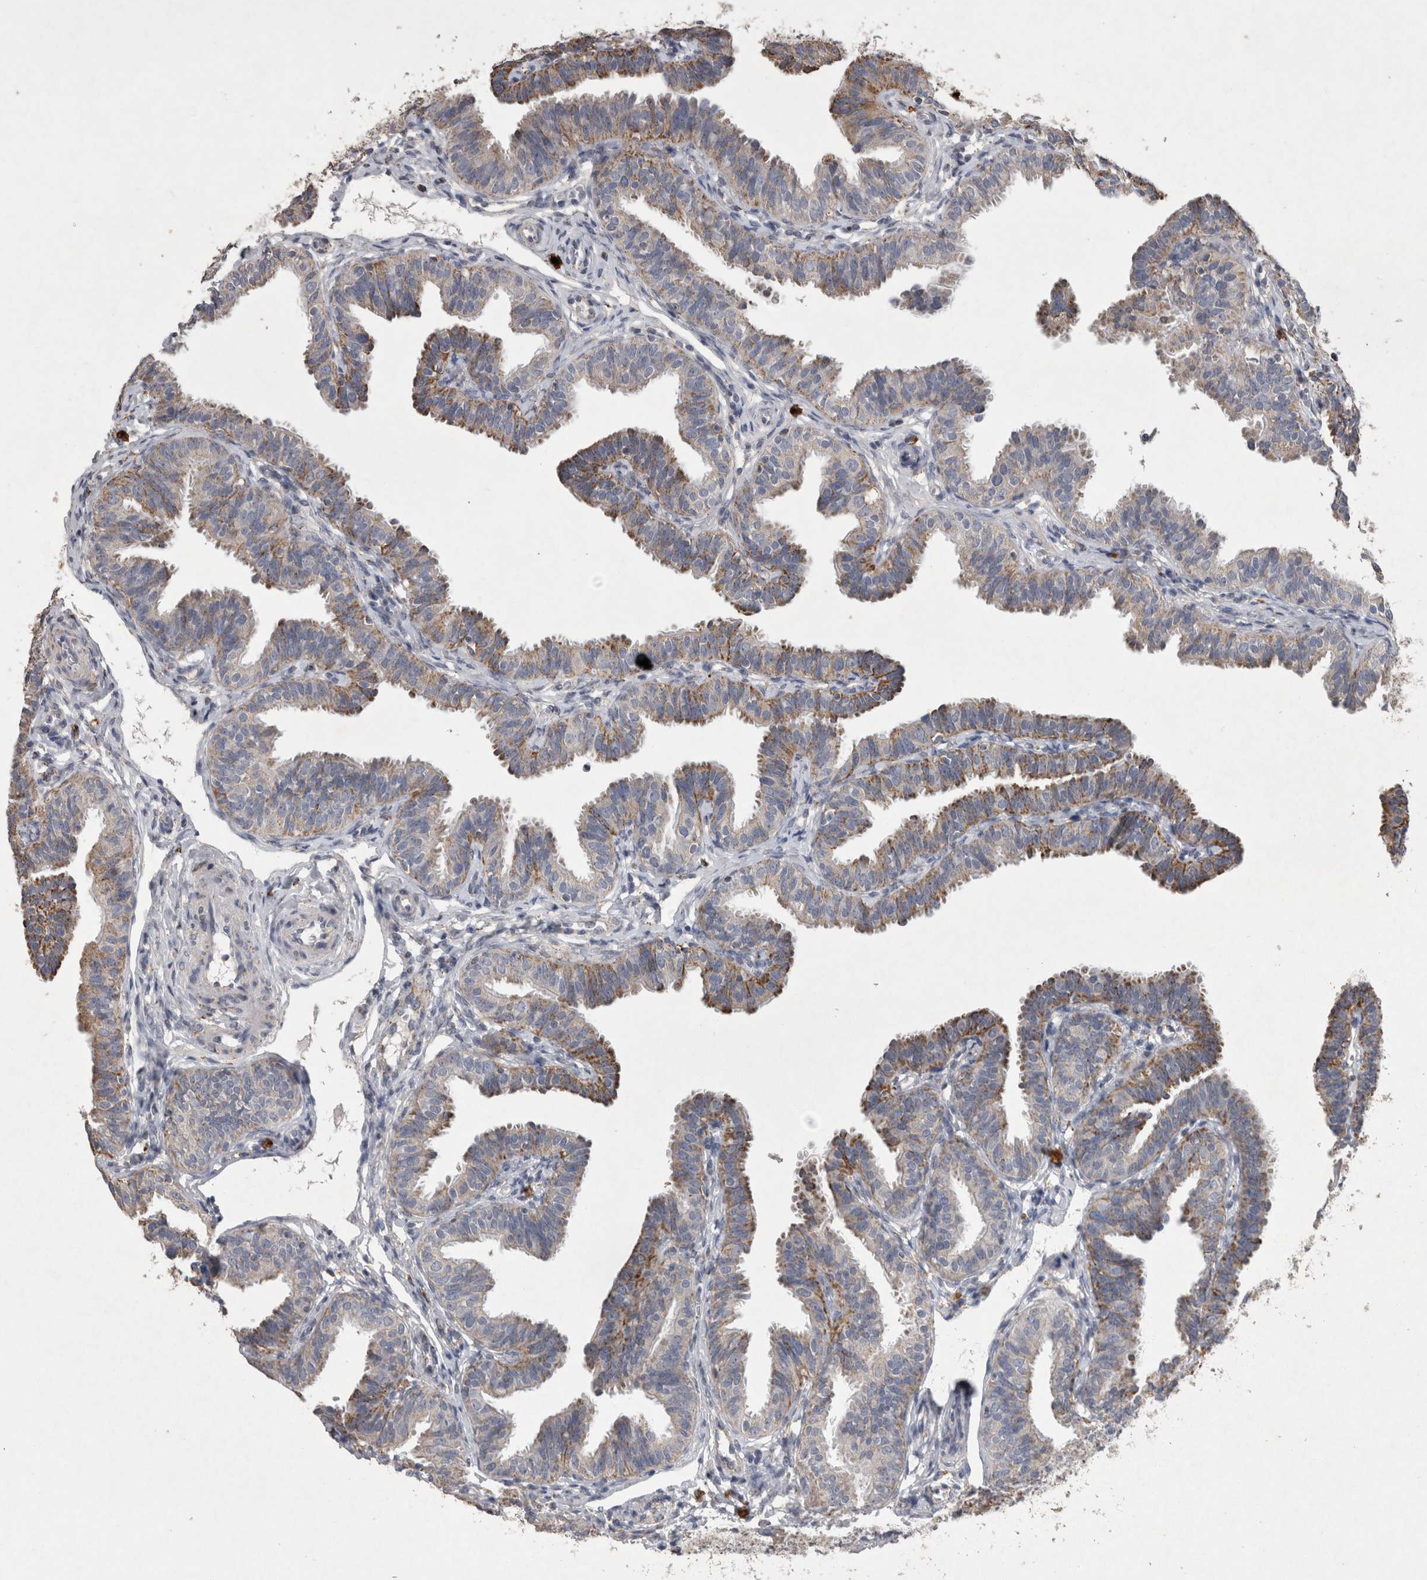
{"staining": {"intensity": "strong", "quantity": ">75%", "location": "cytoplasmic/membranous"}, "tissue": "fallopian tube", "cell_type": "Glandular cells", "image_type": "normal", "snomed": [{"axis": "morphology", "description": "Normal tissue, NOS"}, {"axis": "topography", "description": "Fallopian tube"}], "caption": "Immunohistochemical staining of normal fallopian tube reveals strong cytoplasmic/membranous protein staining in approximately >75% of glandular cells. The staining is performed using DAB (3,3'-diaminobenzidine) brown chromogen to label protein expression. The nuclei are counter-stained blue using hematoxylin.", "gene": "DKK3", "patient": {"sex": "female", "age": 35}}